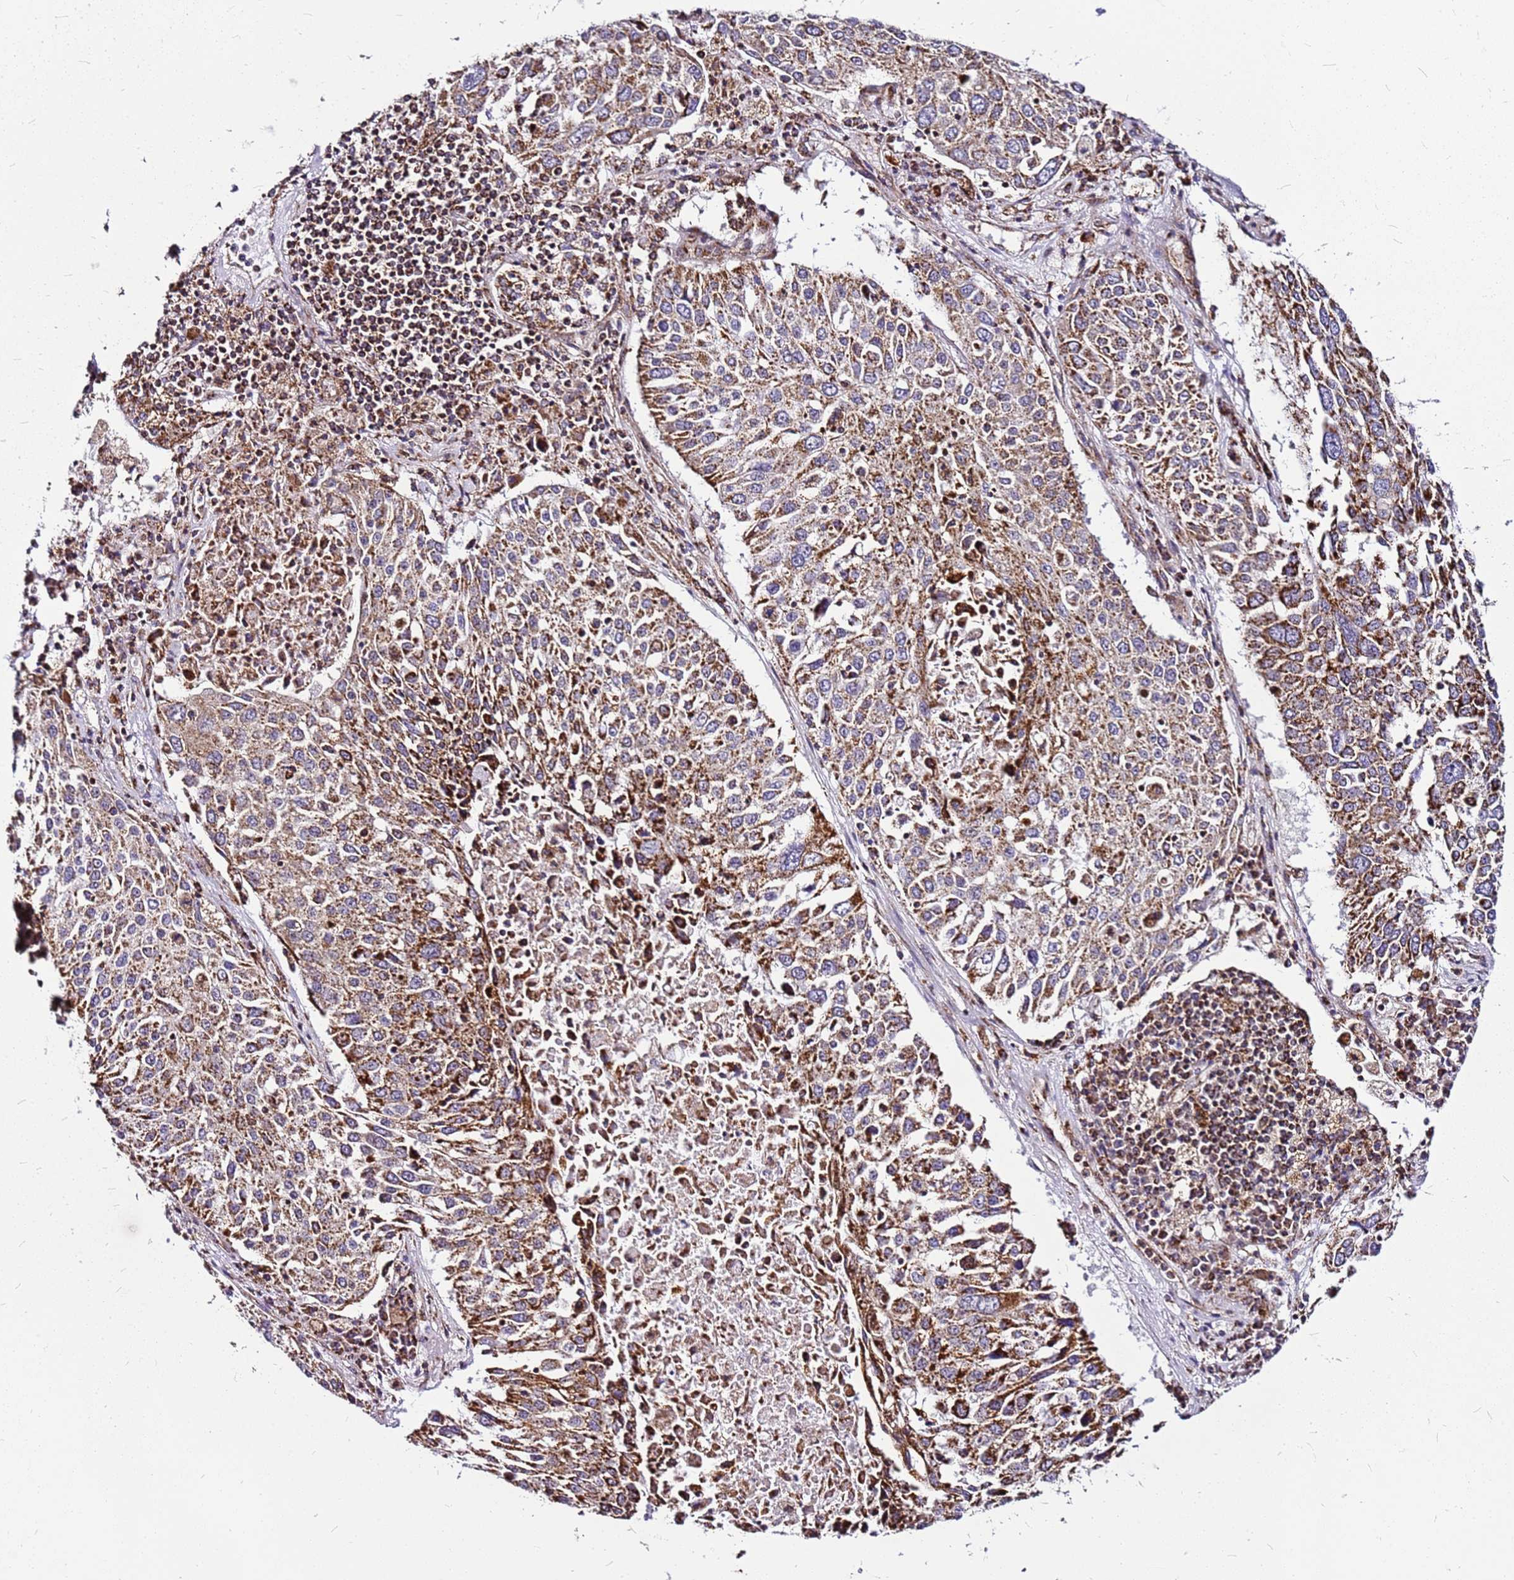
{"staining": {"intensity": "moderate", "quantity": ">75%", "location": "cytoplasmic/membranous"}, "tissue": "lung cancer", "cell_type": "Tumor cells", "image_type": "cancer", "snomed": [{"axis": "morphology", "description": "Squamous cell carcinoma, NOS"}, {"axis": "topography", "description": "Lung"}], "caption": "Human lung cancer stained with a protein marker shows moderate staining in tumor cells.", "gene": "OR51T1", "patient": {"sex": "male", "age": 65}}